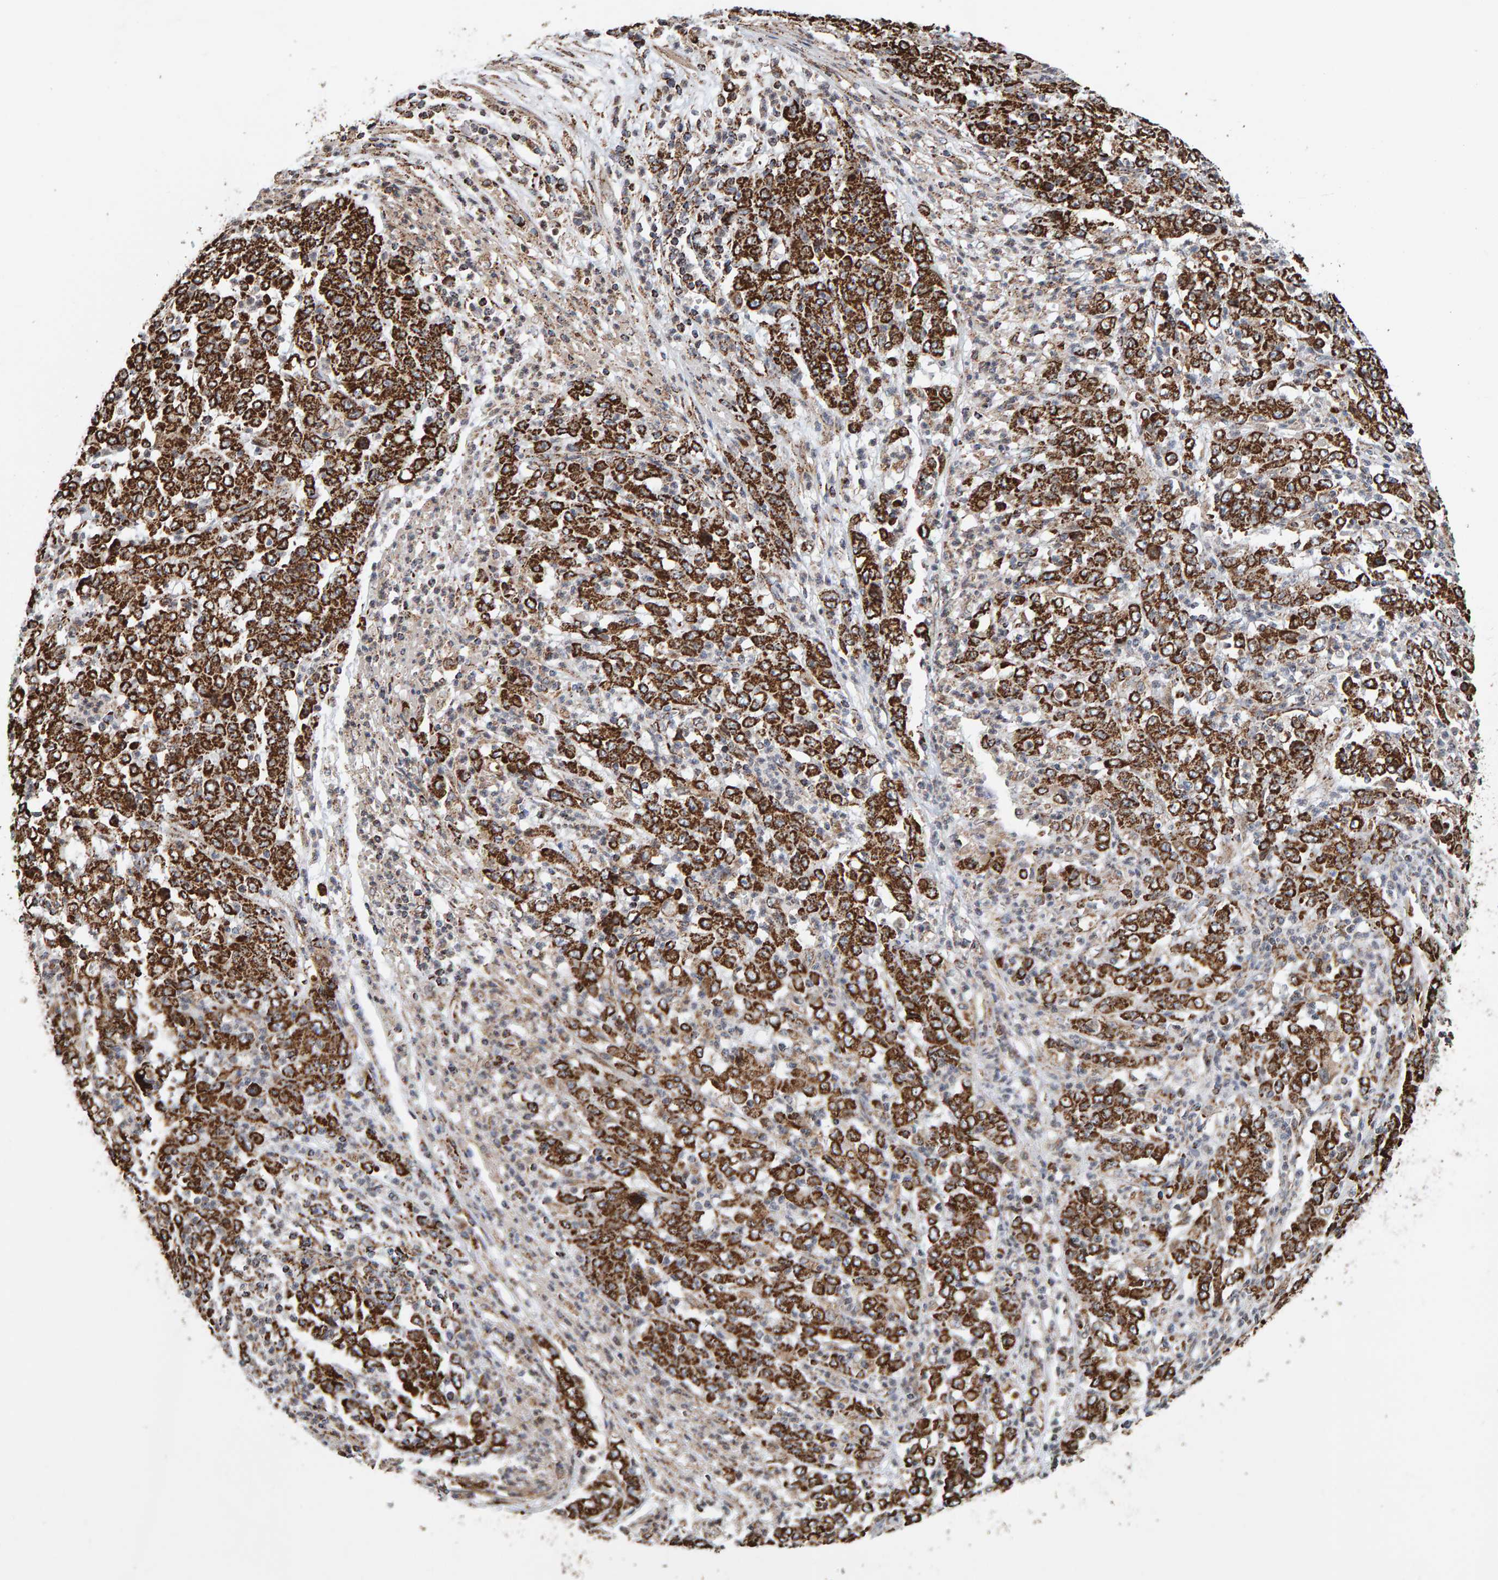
{"staining": {"intensity": "strong", "quantity": ">75%", "location": "cytoplasmic/membranous"}, "tissue": "stomach cancer", "cell_type": "Tumor cells", "image_type": "cancer", "snomed": [{"axis": "morphology", "description": "Adenocarcinoma, NOS"}, {"axis": "topography", "description": "Stomach, lower"}], "caption": "Human stomach cancer stained for a protein (brown) displays strong cytoplasmic/membranous positive expression in approximately >75% of tumor cells.", "gene": "MRPL45", "patient": {"sex": "female", "age": 71}}